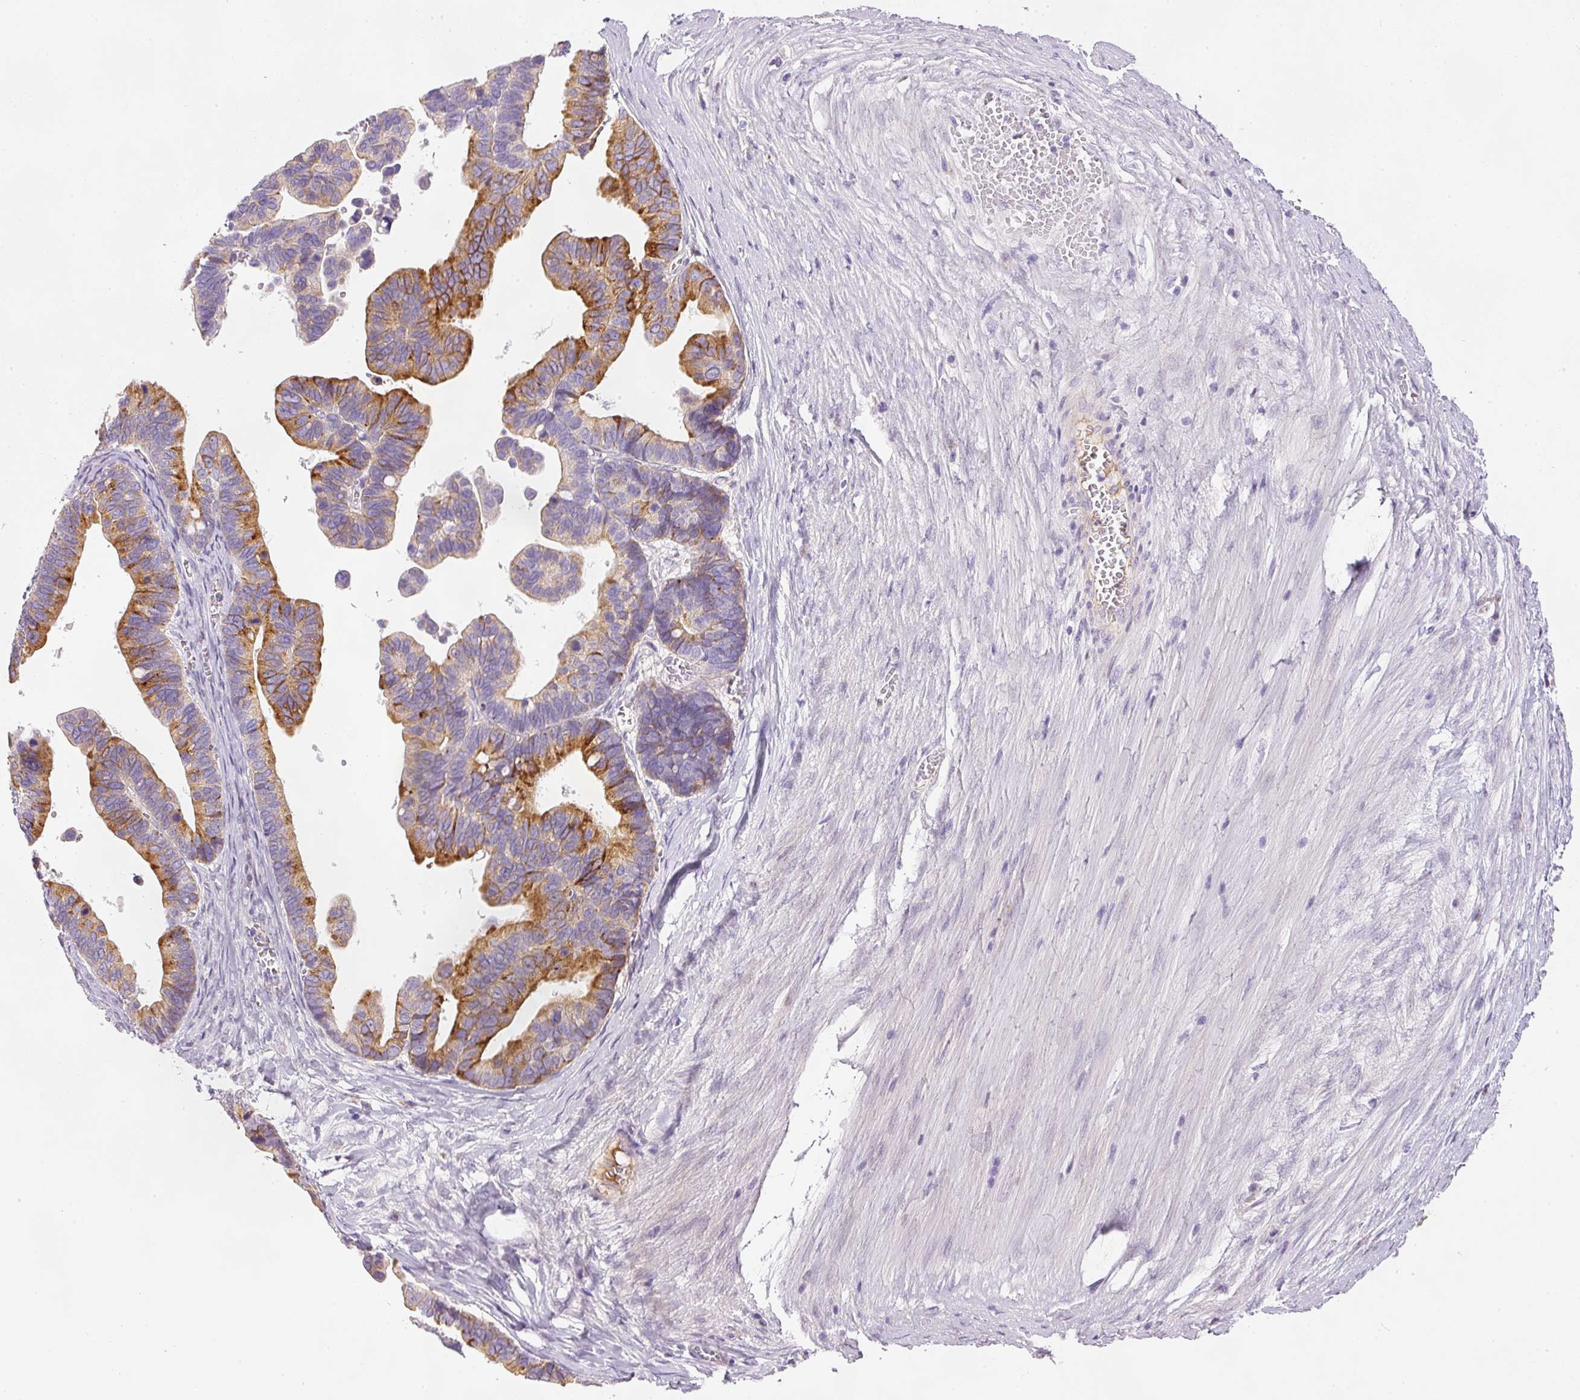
{"staining": {"intensity": "moderate", "quantity": "25%-75%", "location": "cytoplasmic/membranous"}, "tissue": "ovarian cancer", "cell_type": "Tumor cells", "image_type": "cancer", "snomed": [{"axis": "morphology", "description": "Cystadenocarcinoma, serous, NOS"}, {"axis": "topography", "description": "Ovary"}], "caption": "Ovarian cancer stained with DAB IHC demonstrates medium levels of moderate cytoplasmic/membranous expression in approximately 25%-75% of tumor cells.", "gene": "KPNA5", "patient": {"sex": "female", "age": 56}}